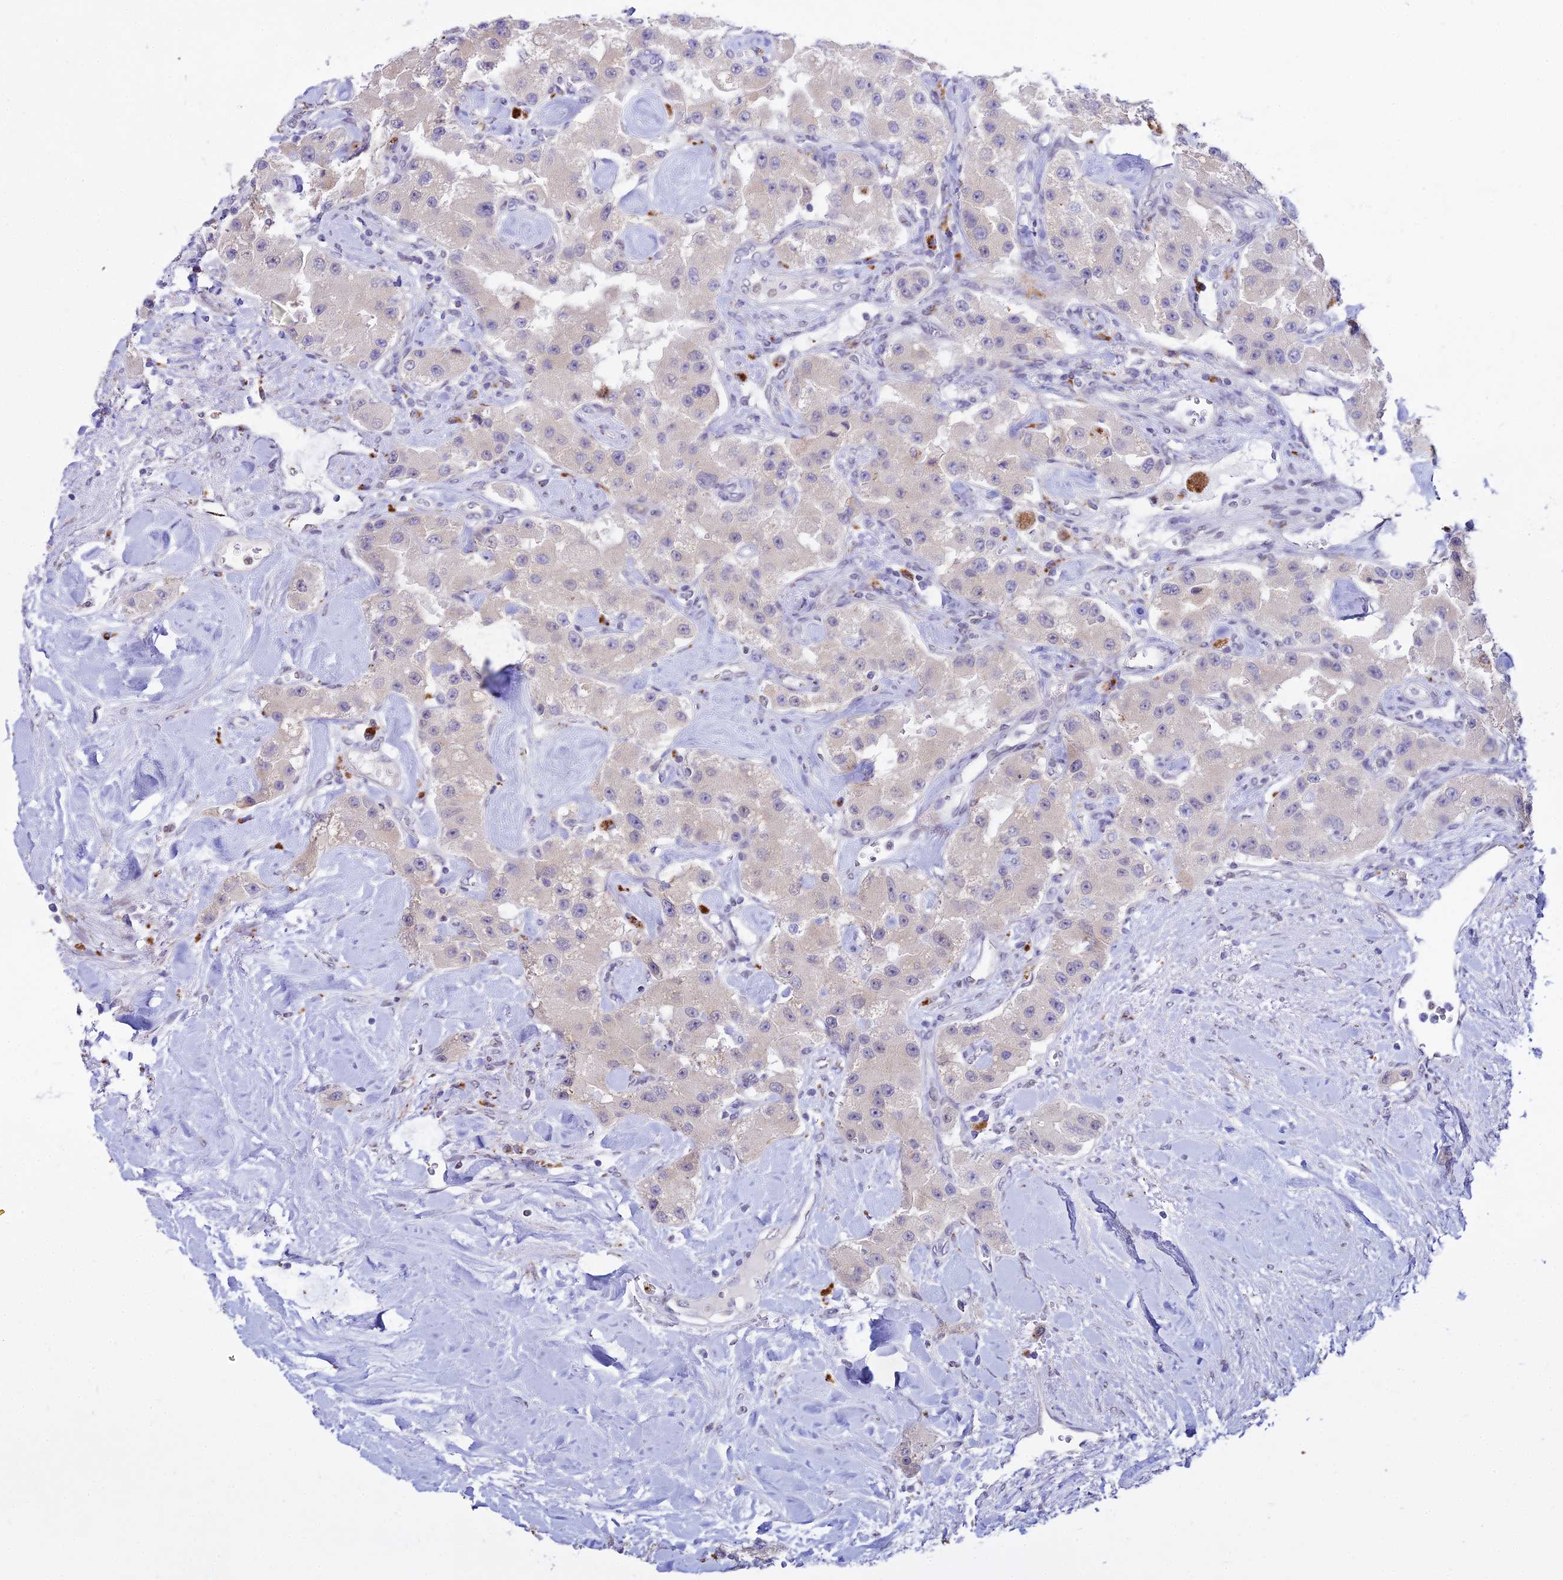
{"staining": {"intensity": "negative", "quantity": "none", "location": "none"}, "tissue": "carcinoid", "cell_type": "Tumor cells", "image_type": "cancer", "snomed": [{"axis": "morphology", "description": "Carcinoid, malignant, NOS"}, {"axis": "topography", "description": "Pancreas"}], "caption": "A histopathology image of human malignant carcinoid is negative for staining in tumor cells.", "gene": "C6orf163", "patient": {"sex": "male", "age": 41}}